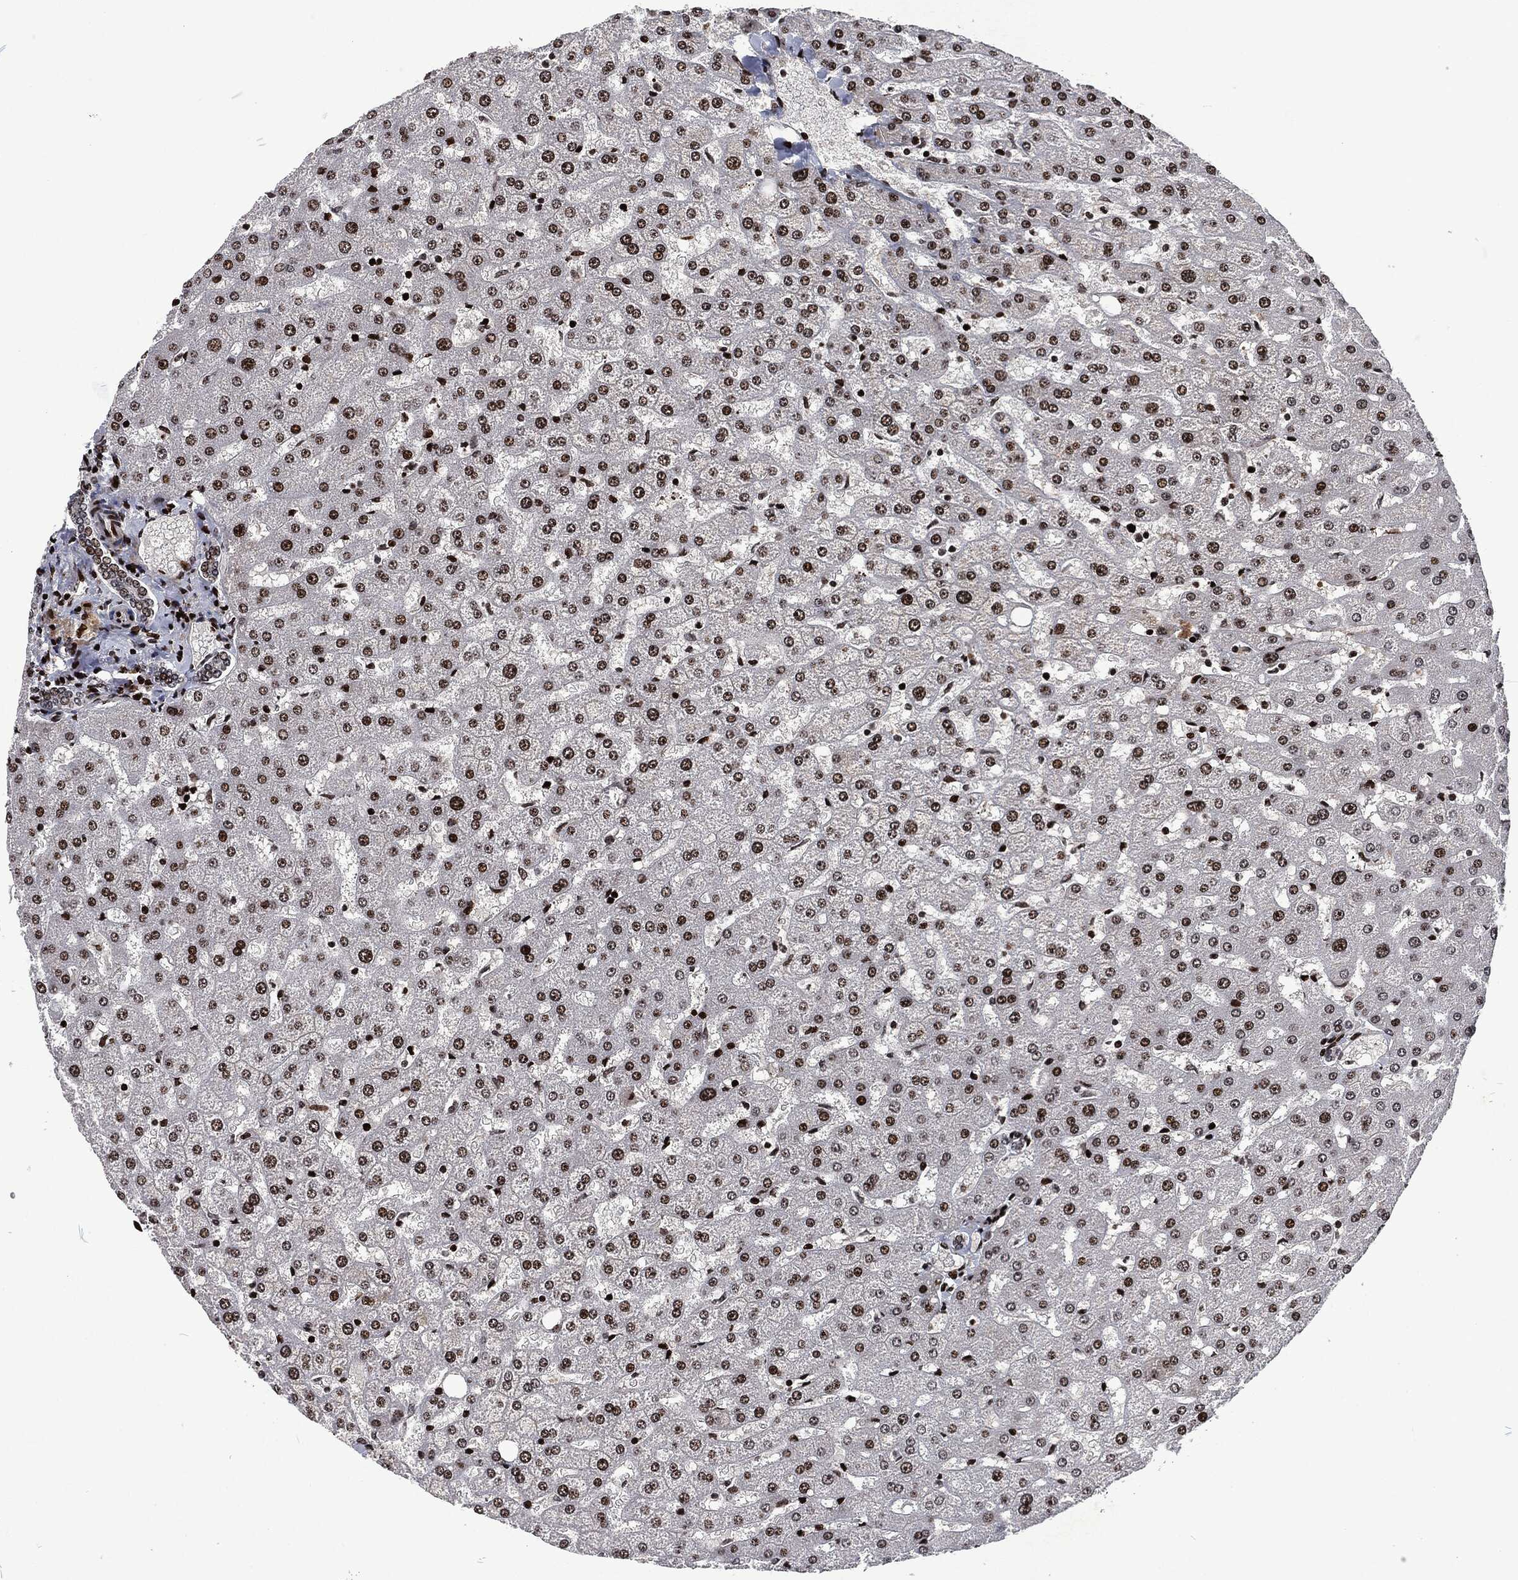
{"staining": {"intensity": "strong", "quantity": ">75%", "location": "nuclear"}, "tissue": "liver", "cell_type": "Cholangiocytes", "image_type": "normal", "snomed": [{"axis": "morphology", "description": "Normal tissue, NOS"}, {"axis": "topography", "description": "Liver"}], "caption": "Brown immunohistochemical staining in benign human liver exhibits strong nuclear expression in about >75% of cholangiocytes. The staining was performed using DAB (3,3'-diaminobenzidine), with brown indicating positive protein expression. Nuclei are stained blue with hematoxylin.", "gene": "EGFR", "patient": {"sex": "female", "age": 50}}